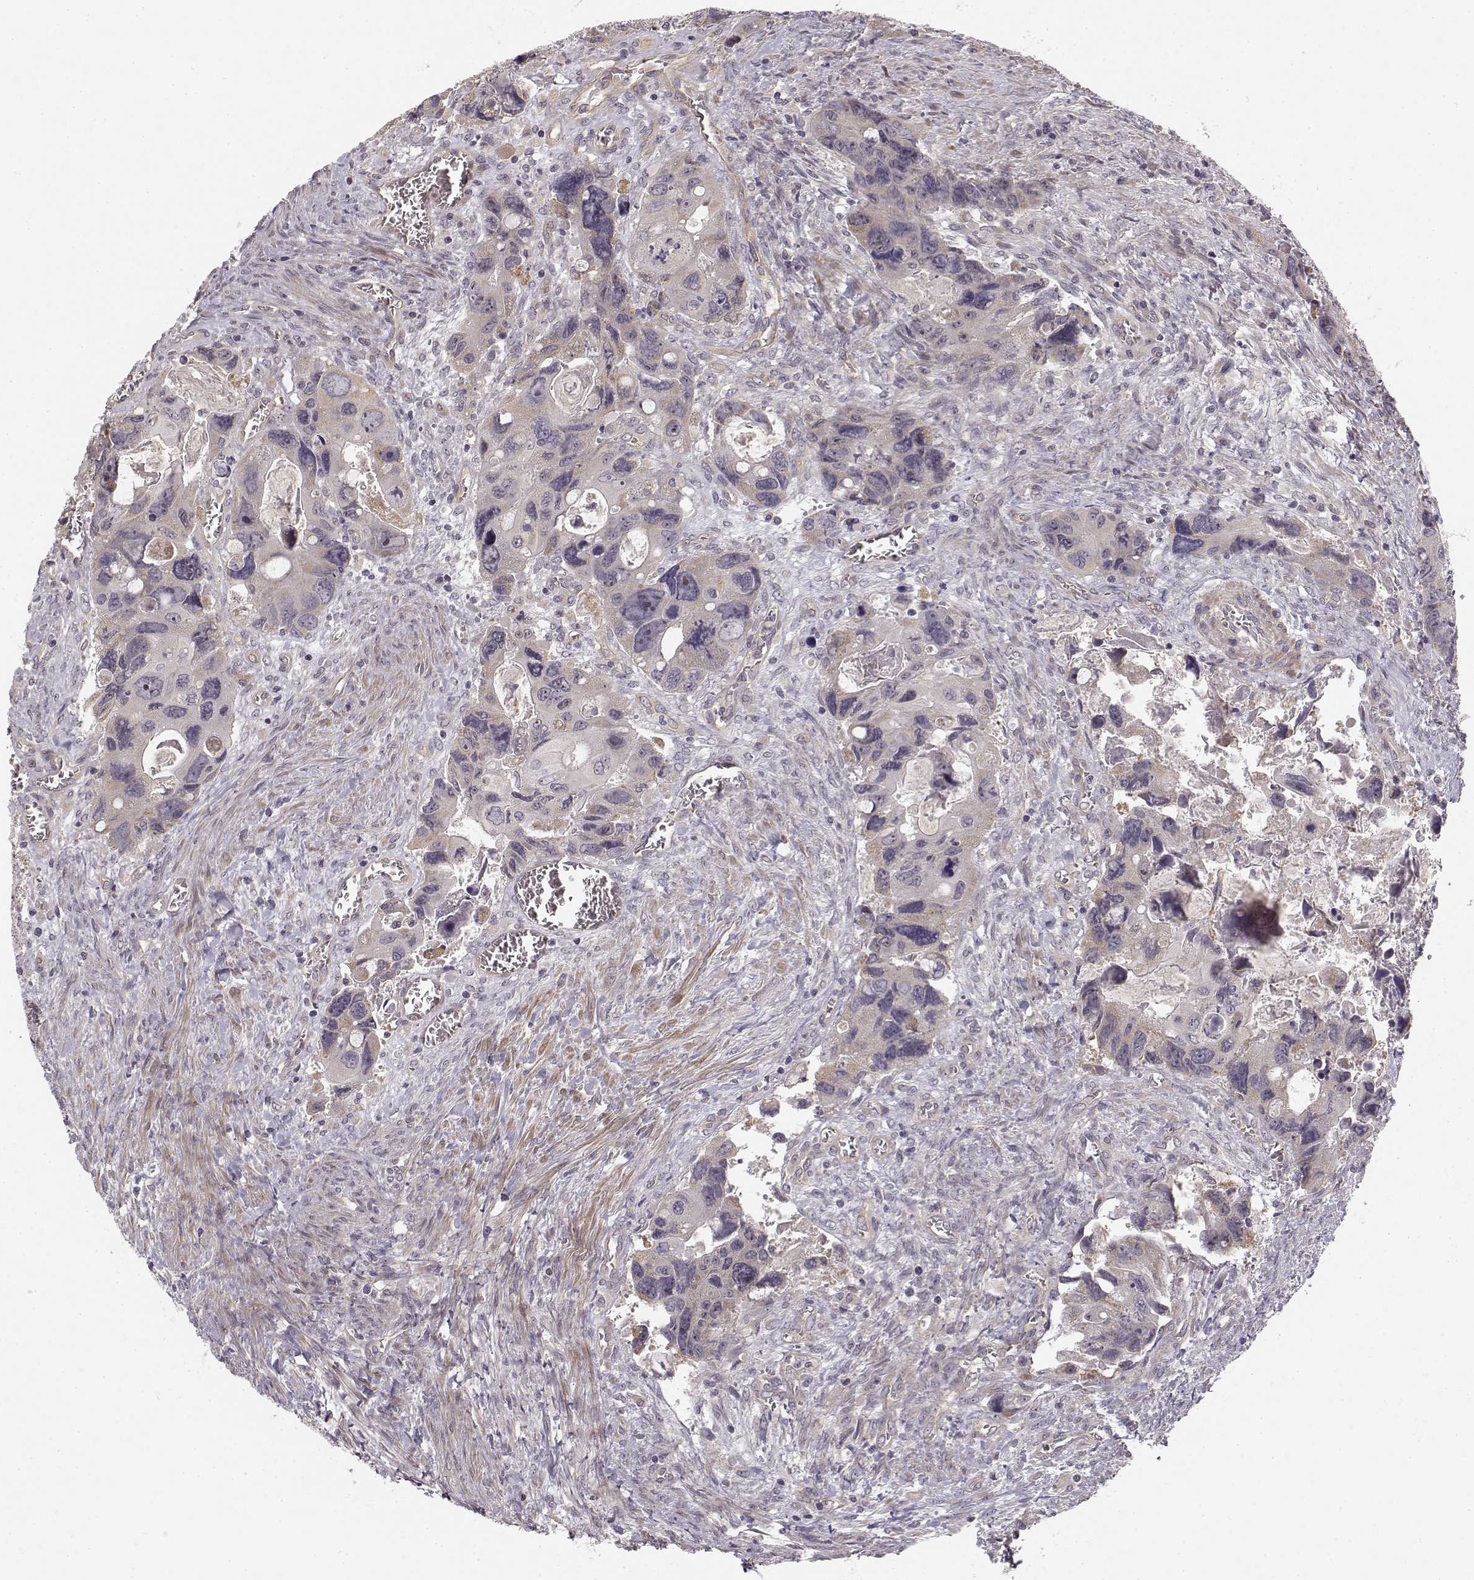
{"staining": {"intensity": "weak", "quantity": "<25%", "location": "cytoplasmic/membranous"}, "tissue": "colorectal cancer", "cell_type": "Tumor cells", "image_type": "cancer", "snomed": [{"axis": "morphology", "description": "Adenocarcinoma, NOS"}, {"axis": "topography", "description": "Rectum"}], "caption": "Protein analysis of colorectal cancer (adenocarcinoma) demonstrates no significant positivity in tumor cells. (DAB (3,3'-diaminobenzidine) IHC, high magnification).", "gene": "MED12L", "patient": {"sex": "male", "age": 62}}